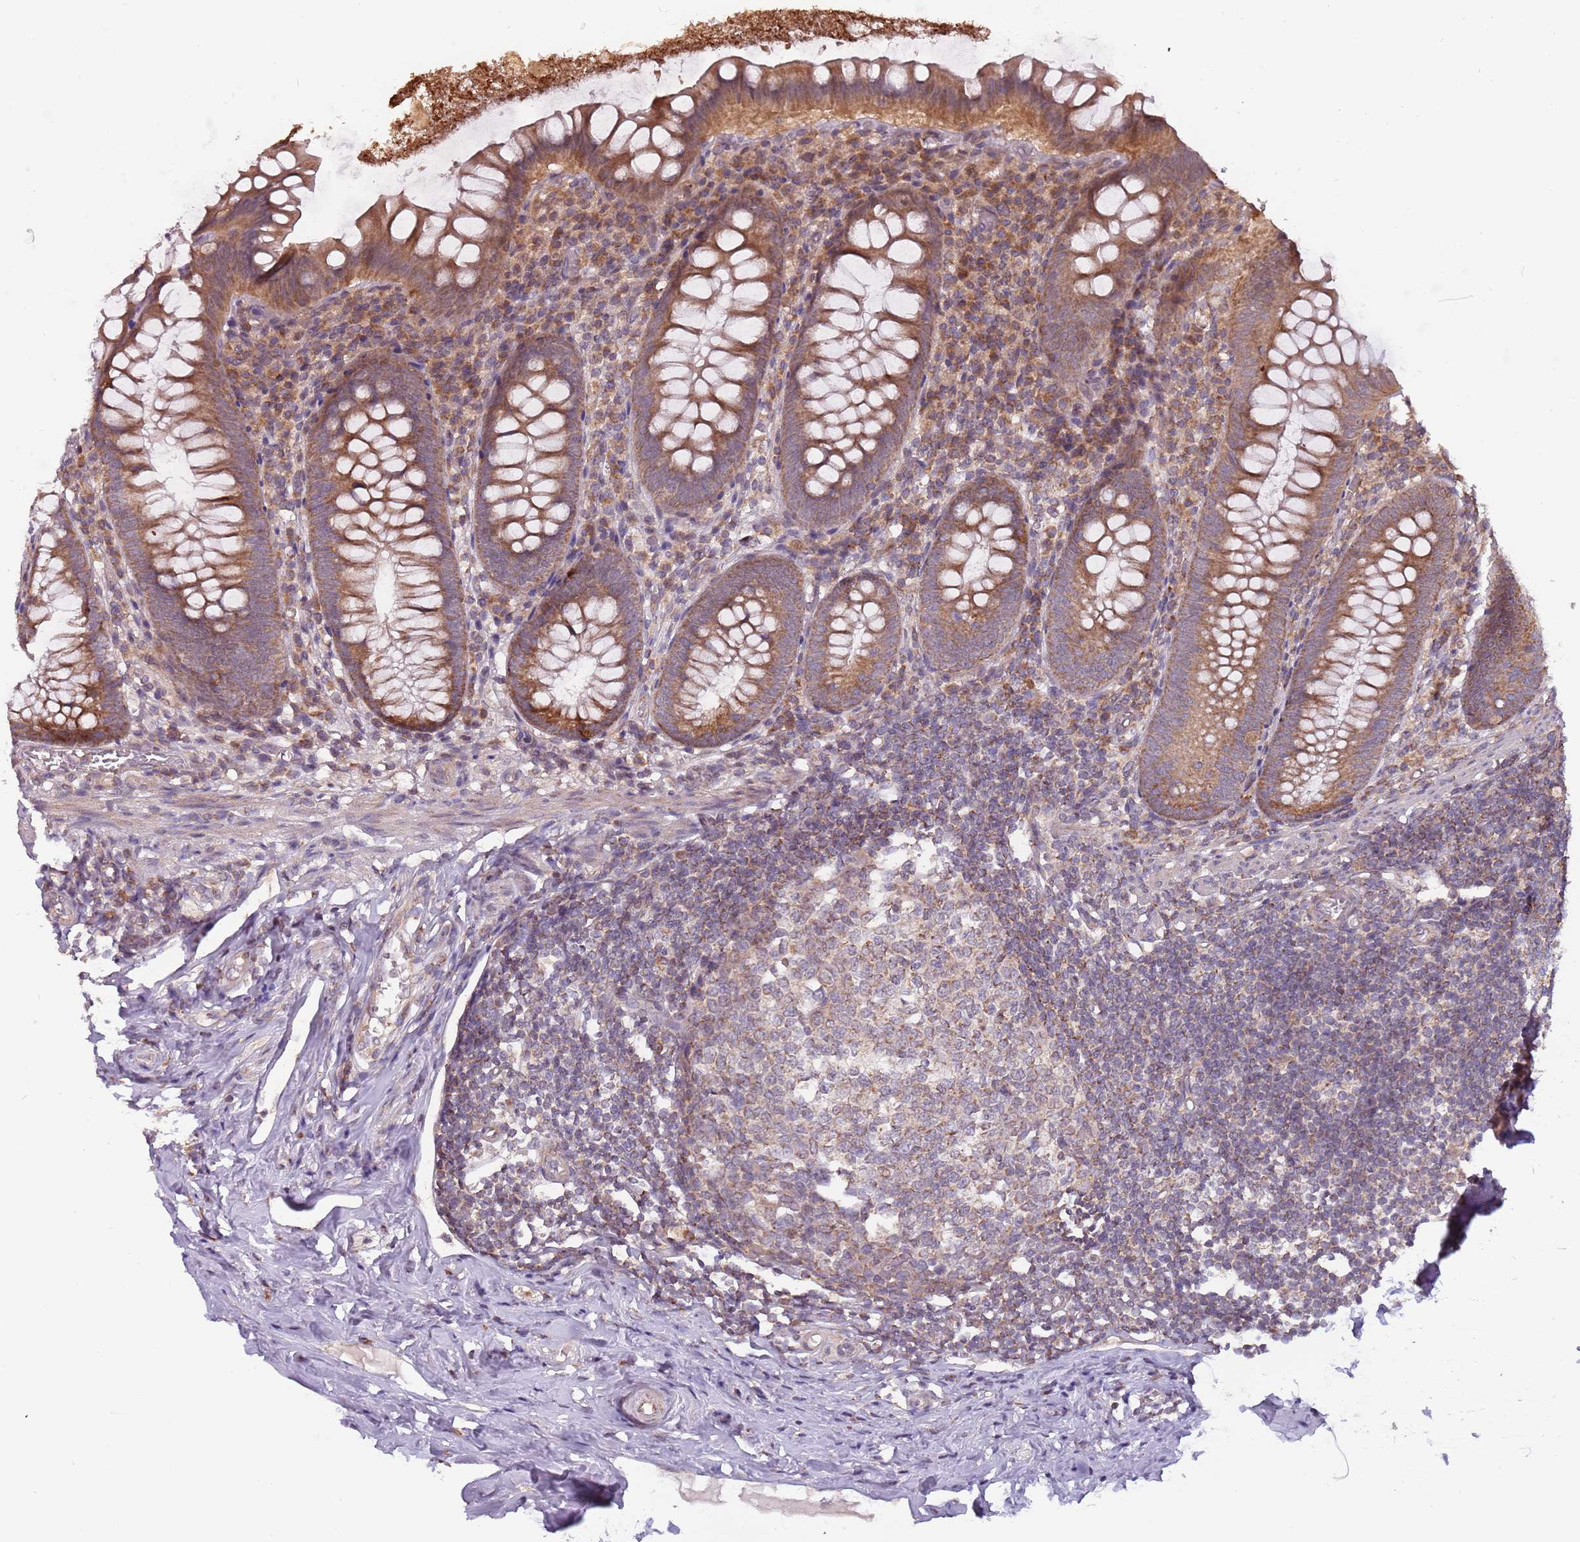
{"staining": {"intensity": "moderate", "quantity": ">75%", "location": "cytoplasmic/membranous"}, "tissue": "appendix", "cell_type": "Glandular cells", "image_type": "normal", "snomed": [{"axis": "morphology", "description": "Normal tissue, NOS"}, {"axis": "topography", "description": "Appendix"}], "caption": "Brown immunohistochemical staining in benign human appendix exhibits moderate cytoplasmic/membranous positivity in approximately >75% of glandular cells.", "gene": "RNF181", "patient": {"sex": "female", "age": 51}}